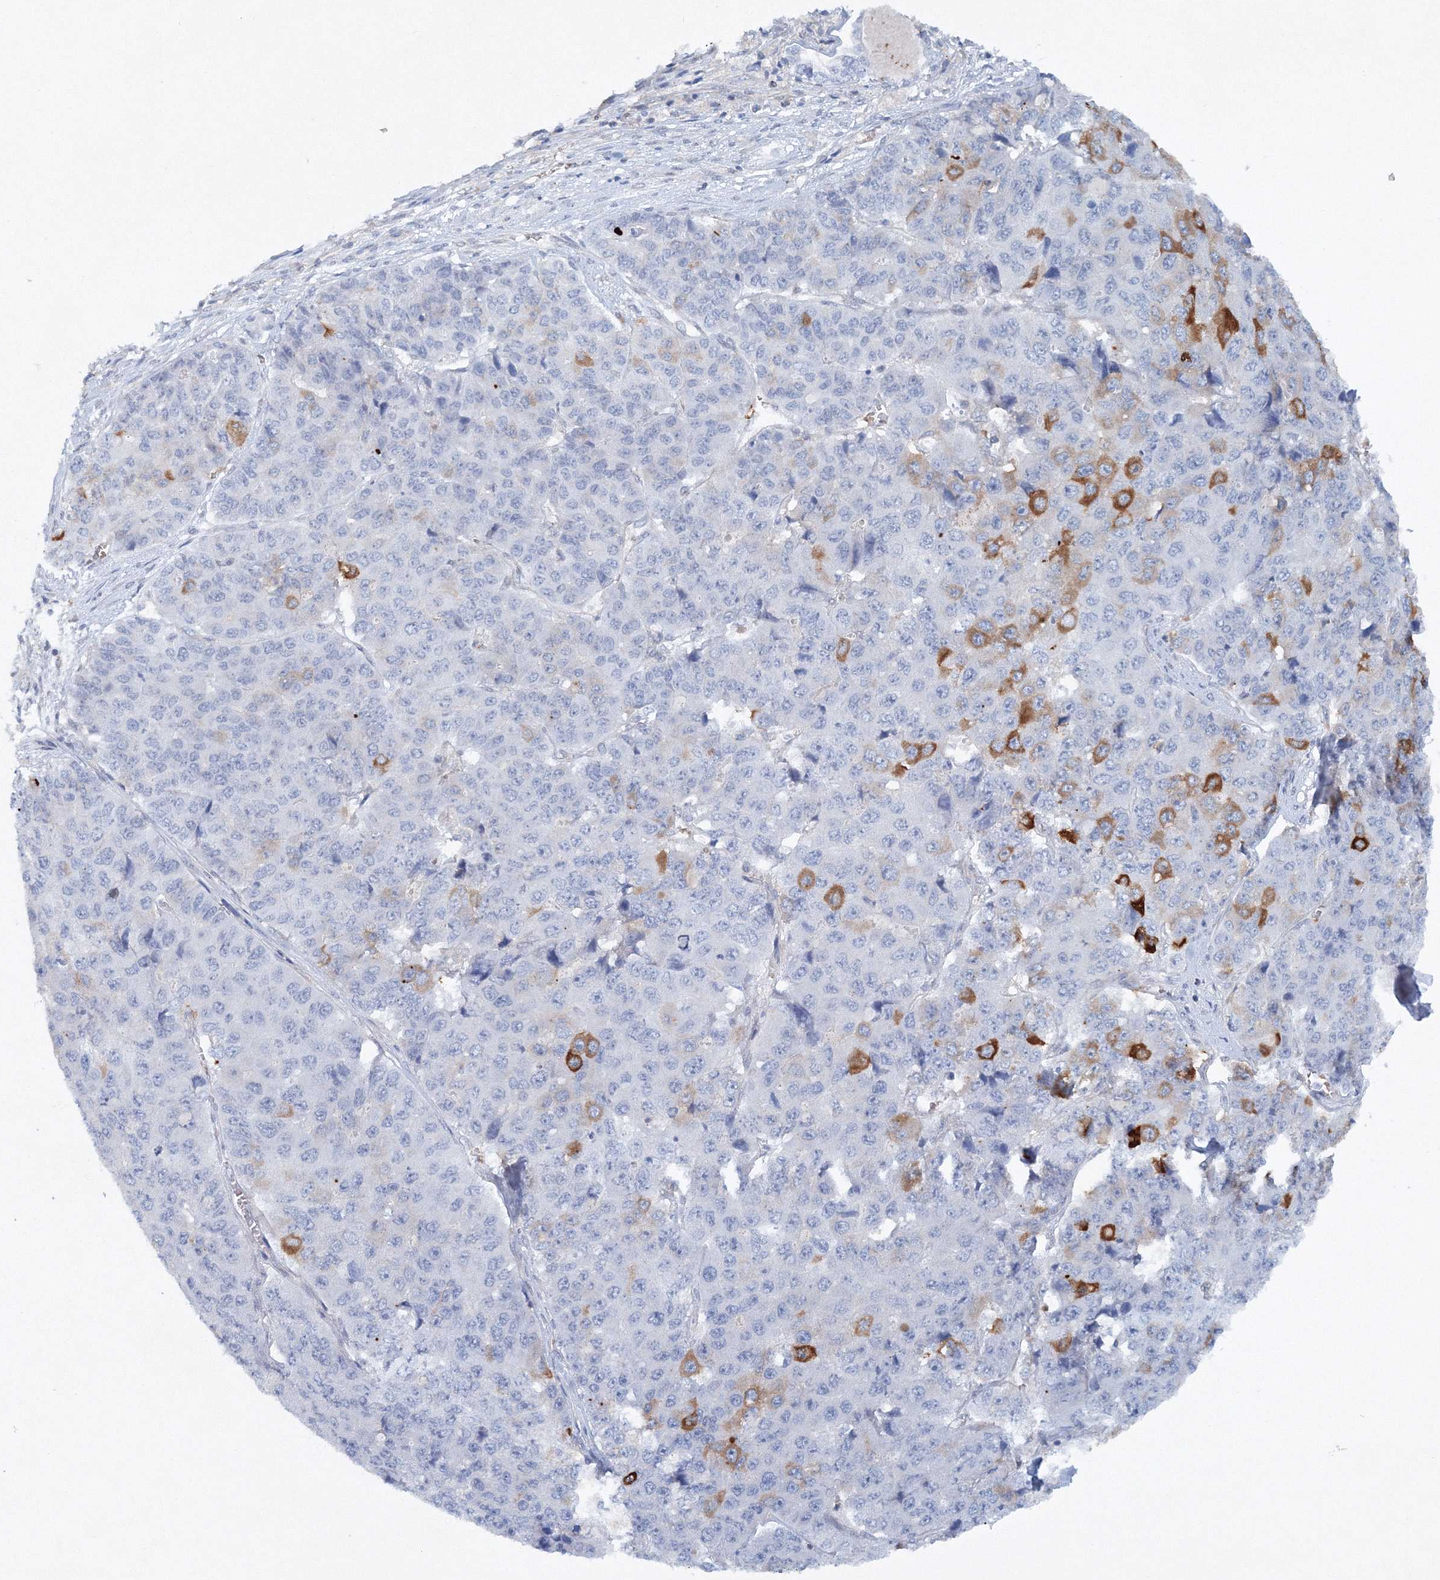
{"staining": {"intensity": "strong", "quantity": "<25%", "location": "cytoplasmic/membranous"}, "tissue": "pancreatic cancer", "cell_type": "Tumor cells", "image_type": "cancer", "snomed": [{"axis": "morphology", "description": "Adenocarcinoma, NOS"}, {"axis": "topography", "description": "Pancreas"}], "caption": "Tumor cells exhibit strong cytoplasmic/membranous staining in approximately <25% of cells in pancreatic cancer (adenocarcinoma). (DAB = brown stain, brightfield microscopy at high magnification).", "gene": "SH3BP5", "patient": {"sex": "male", "age": 50}}